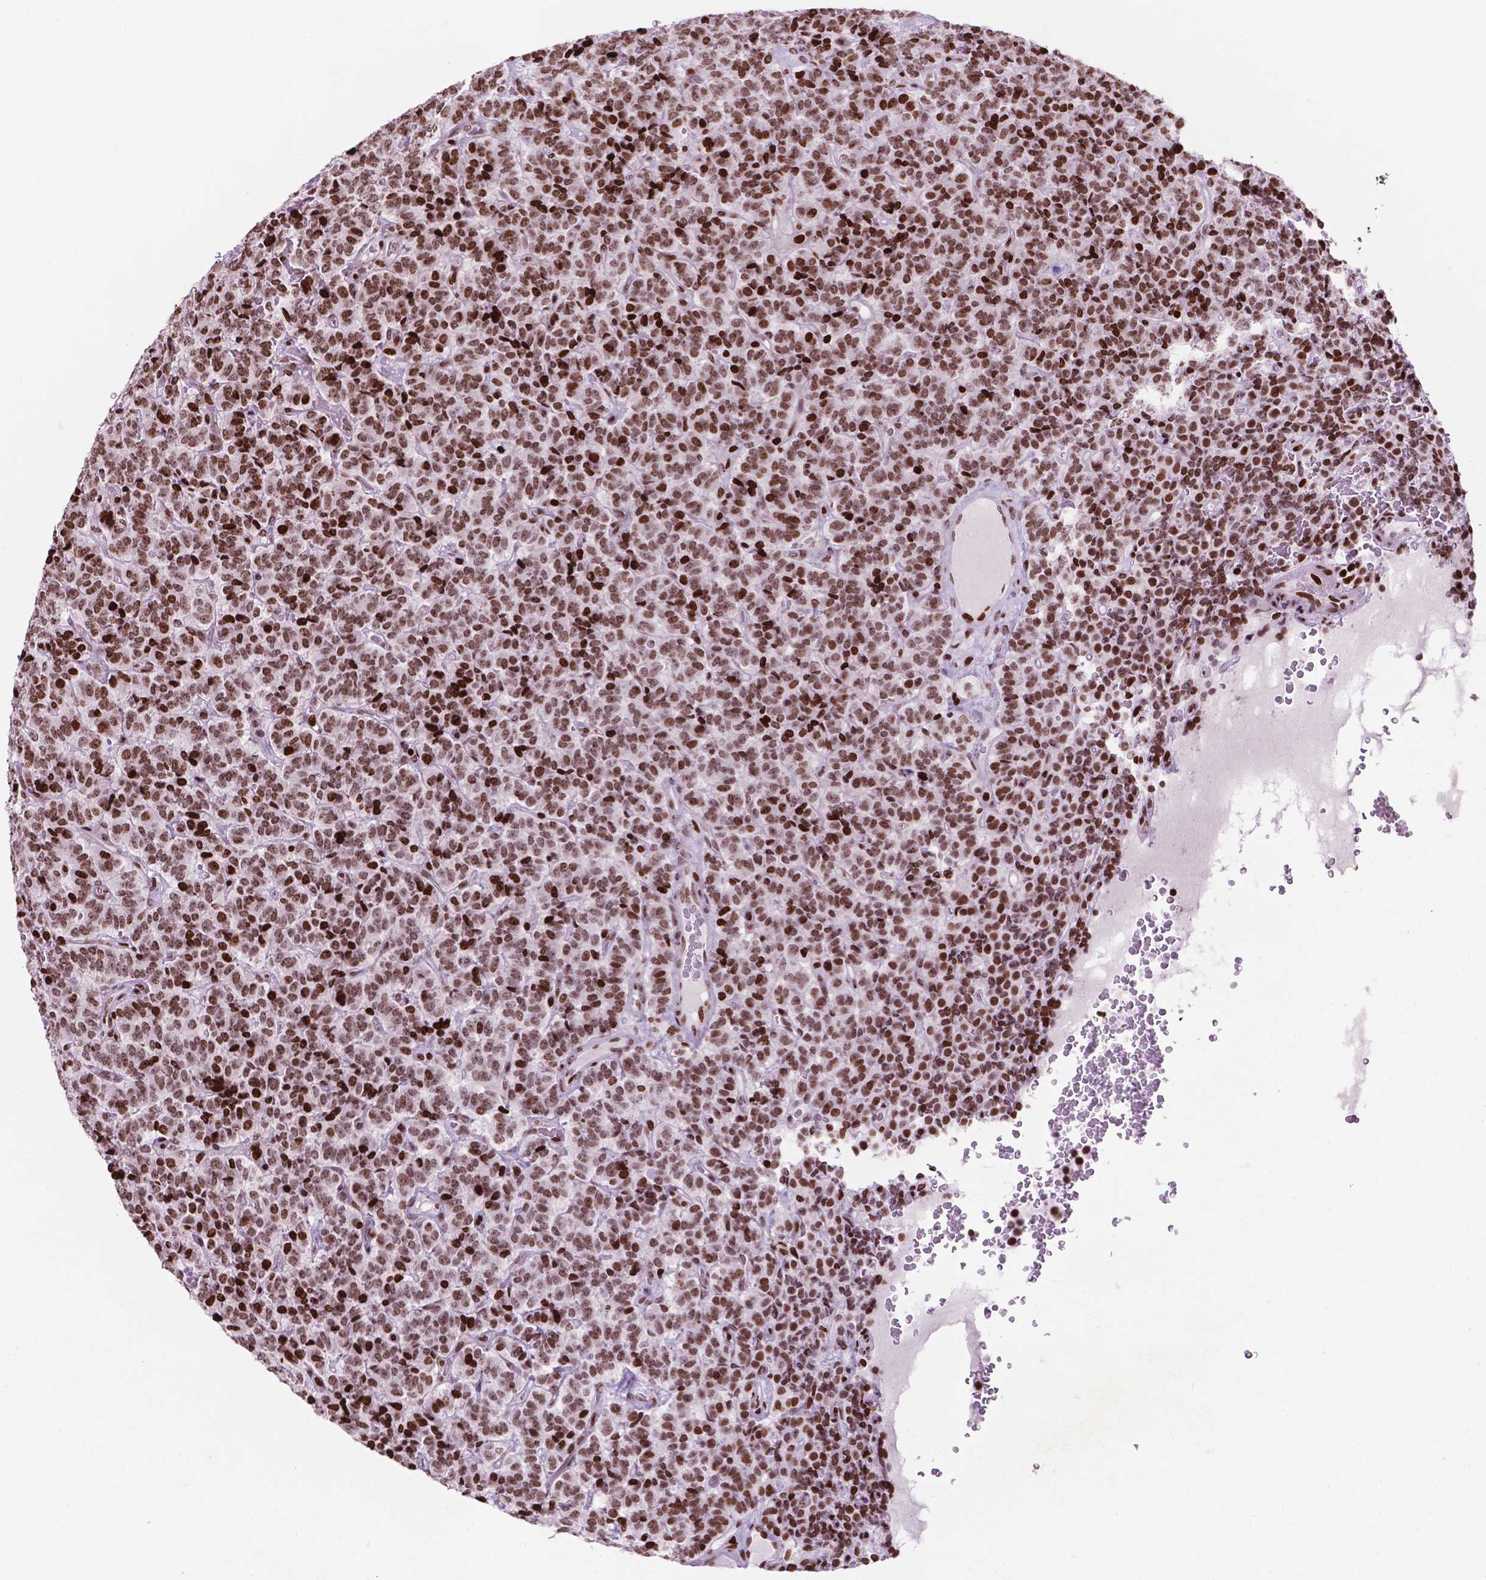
{"staining": {"intensity": "moderate", "quantity": ">75%", "location": "nuclear"}, "tissue": "carcinoid", "cell_type": "Tumor cells", "image_type": "cancer", "snomed": [{"axis": "morphology", "description": "Carcinoid, malignant, NOS"}, {"axis": "topography", "description": "Pancreas"}], "caption": "Immunohistochemistry (IHC) of human carcinoid (malignant) reveals medium levels of moderate nuclear positivity in approximately >75% of tumor cells.", "gene": "TMEM250", "patient": {"sex": "male", "age": 36}}